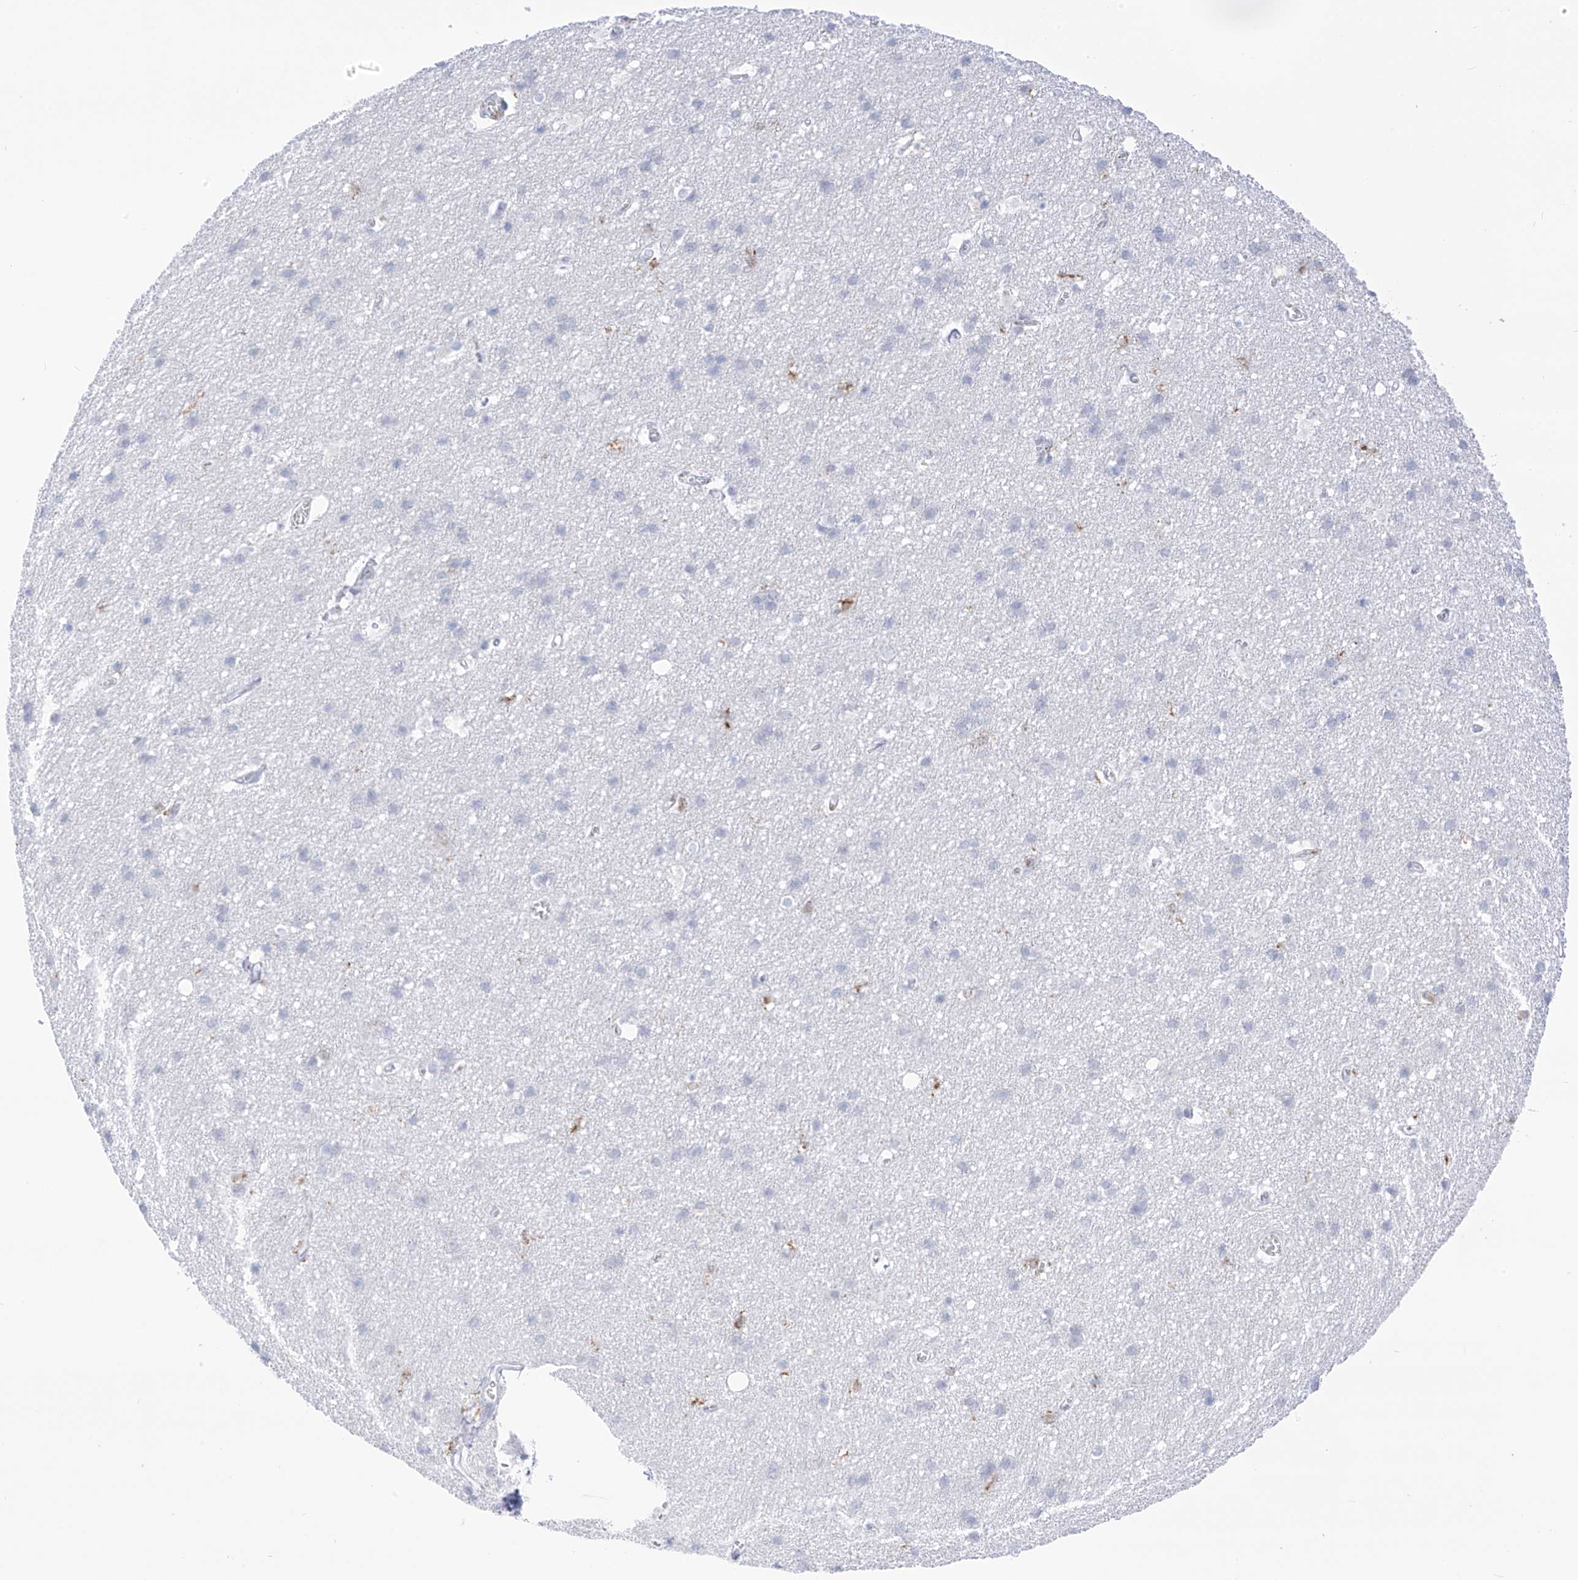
{"staining": {"intensity": "negative", "quantity": "none", "location": "none"}, "tissue": "cerebral cortex", "cell_type": "Endothelial cells", "image_type": "normal", "snomed": [{"axis": "morphology", "description": "Normal tissue, NOS"}, {"axis": "topography", "description": "Cerebral cortex"}], "caption": "Human cerebral cortex stained for a protein using IHC reveals no staining in endothelial cells.", "gene": "TBXAS1", "patient": {"sex": "male", "age": 54}}